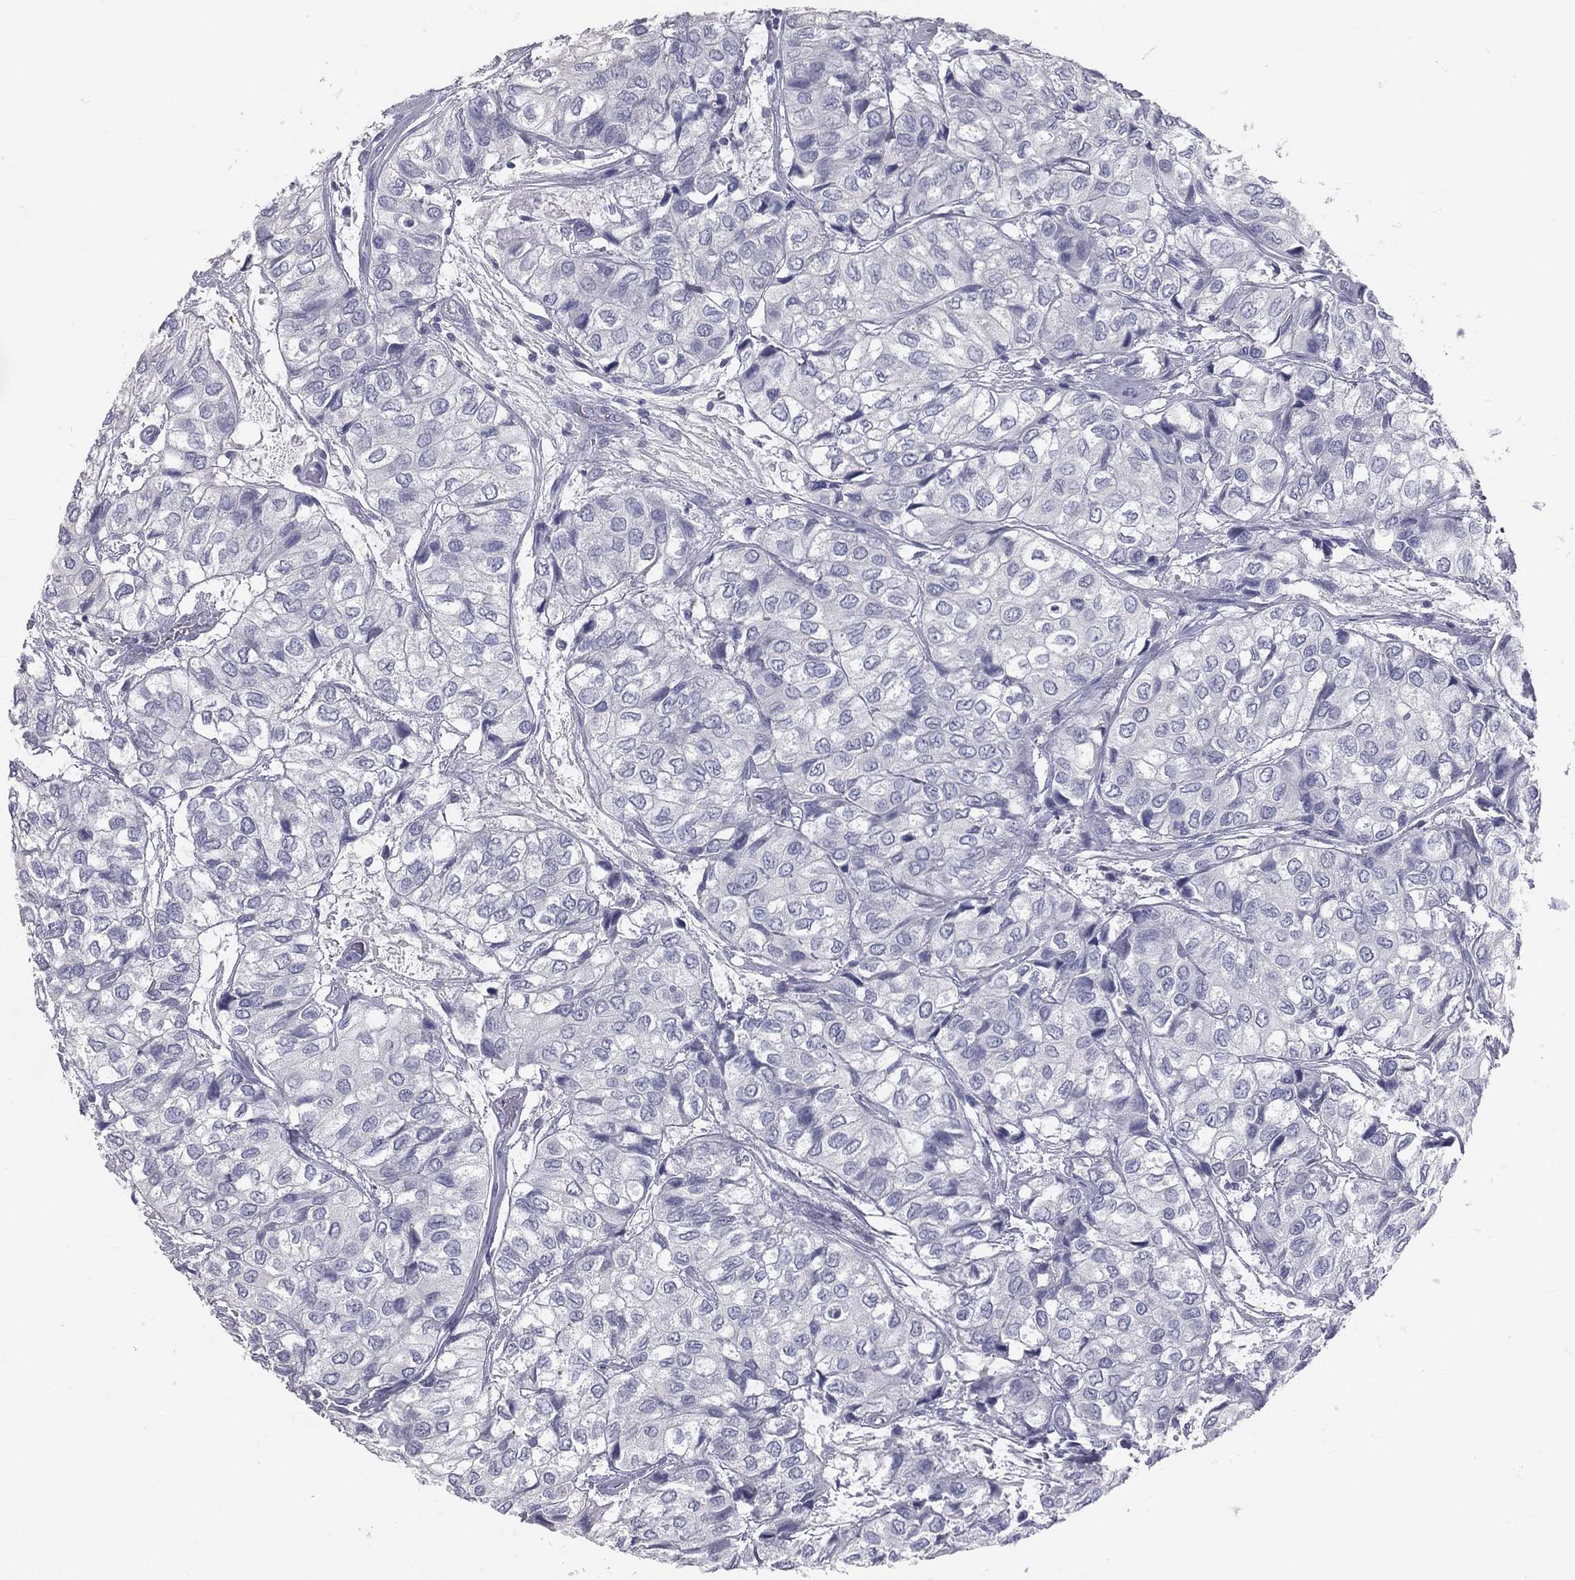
{"staining": {"intensity": "negative", "quantity": "none", "location": "none"}, "tissue": "urothelial cancer", "cell_type": "Tumor cells", "image_type": "cancer", "snomed": [{"axis": "morphology", "description": "Urothelial carcinoma, High grade"}, {"axis": "topography", "description": "Urinary bladder"}], "caption": "Immunohistochemical staining of high-grade urothelial carcinoma shows no significant expression in tumor cells.", "gene": "TFPI2", "patient": {"sex": "male", "age": 73}}